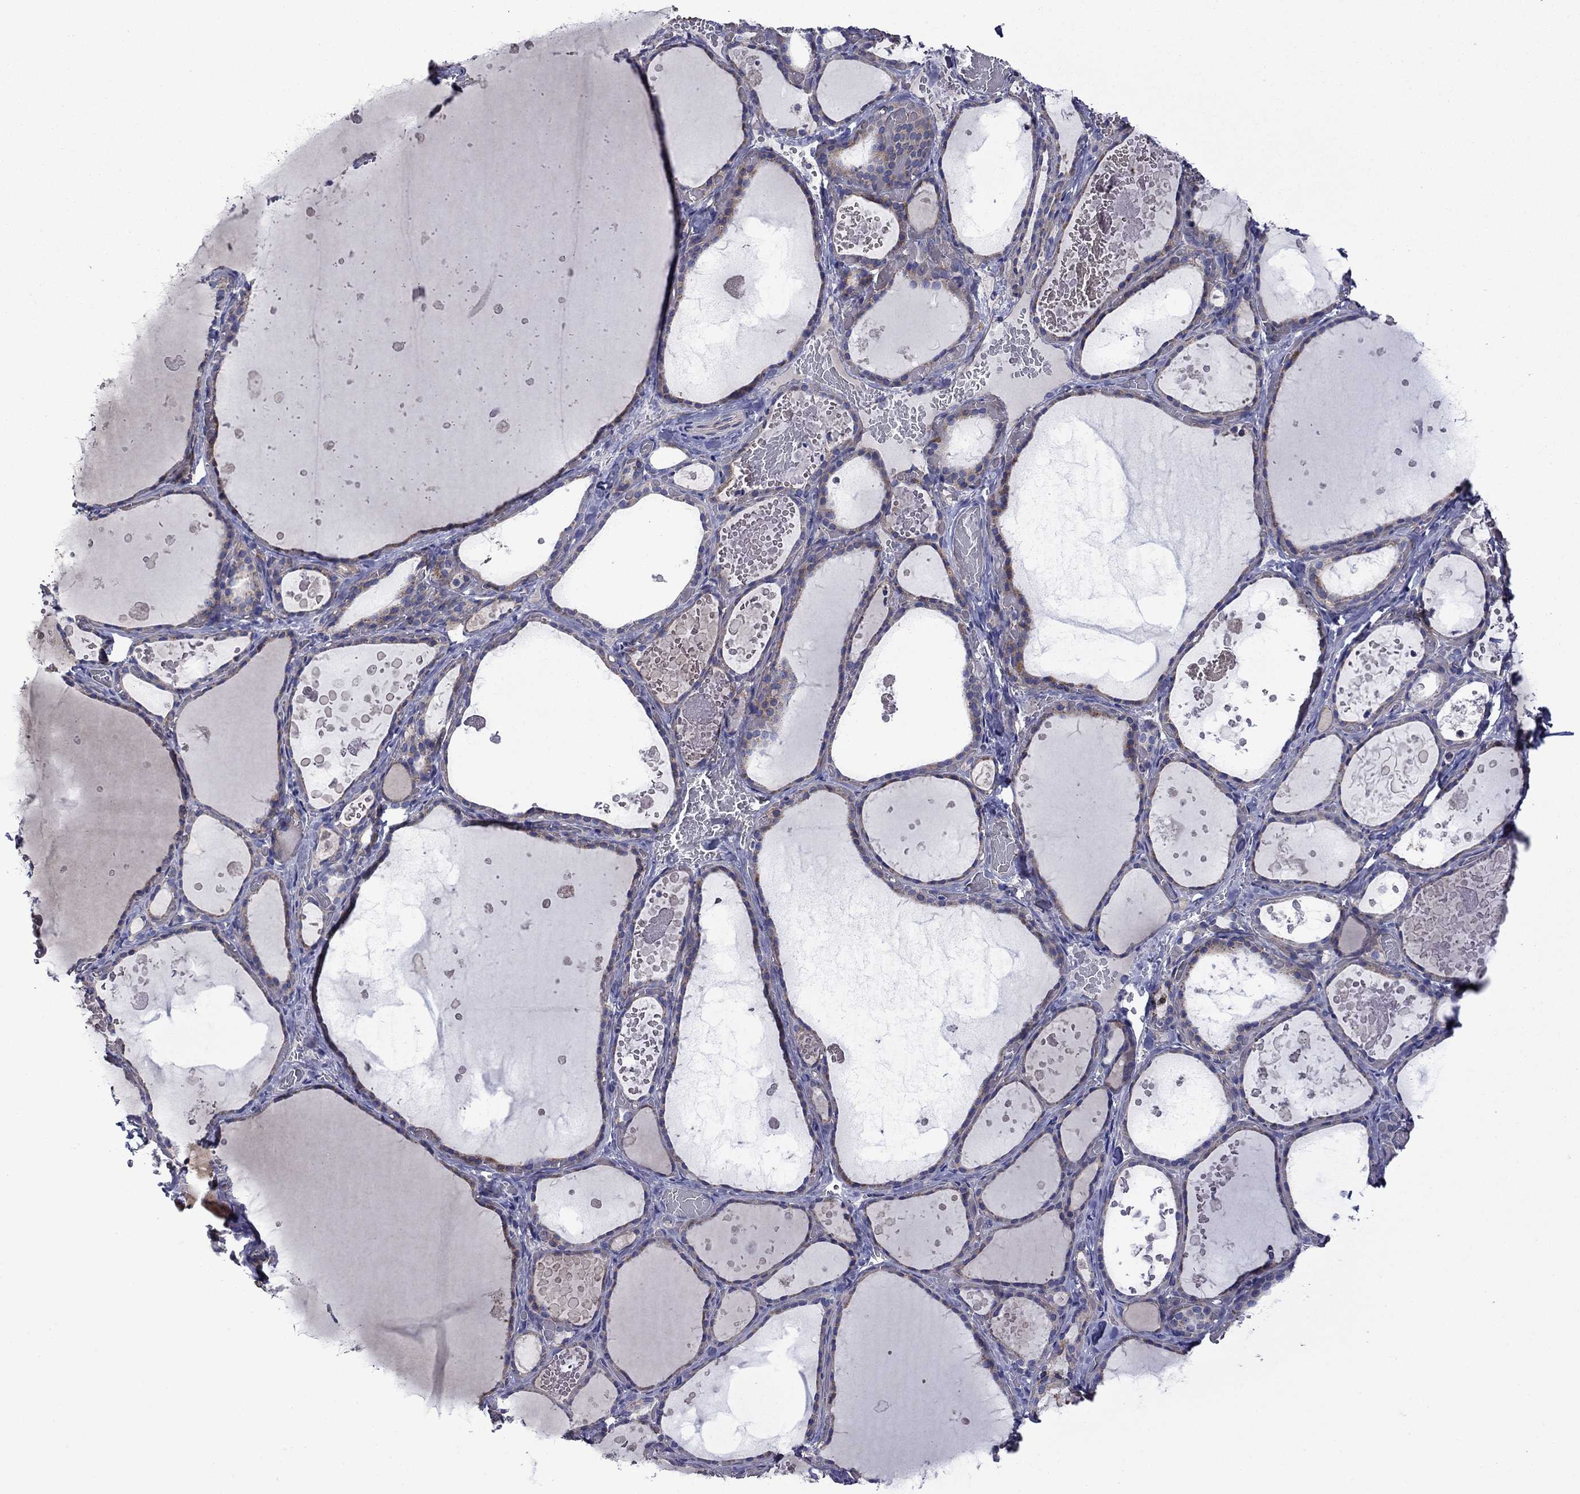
{"staining": {"intensity": "moderate", "quantity": "25%-75%", "location": "cytoplasmic/membranous"}, "tissue": "thyroid gland", "cell_type": "Glandular cells", "image_type": "normal", "snomed": [{"axis": "morphology", "description": "Normal tissue, NOS"}, {"axis": "topography", "description": "Thyroid gland"}], "caption": "Protein staining of unremarkable thyroid gland shows moderate cytoplasmic/membranous staining in approximately 25%-75% of glandular cells.", "gene": "HSPG2", "patient": {"sex": "female", "age": 56}}